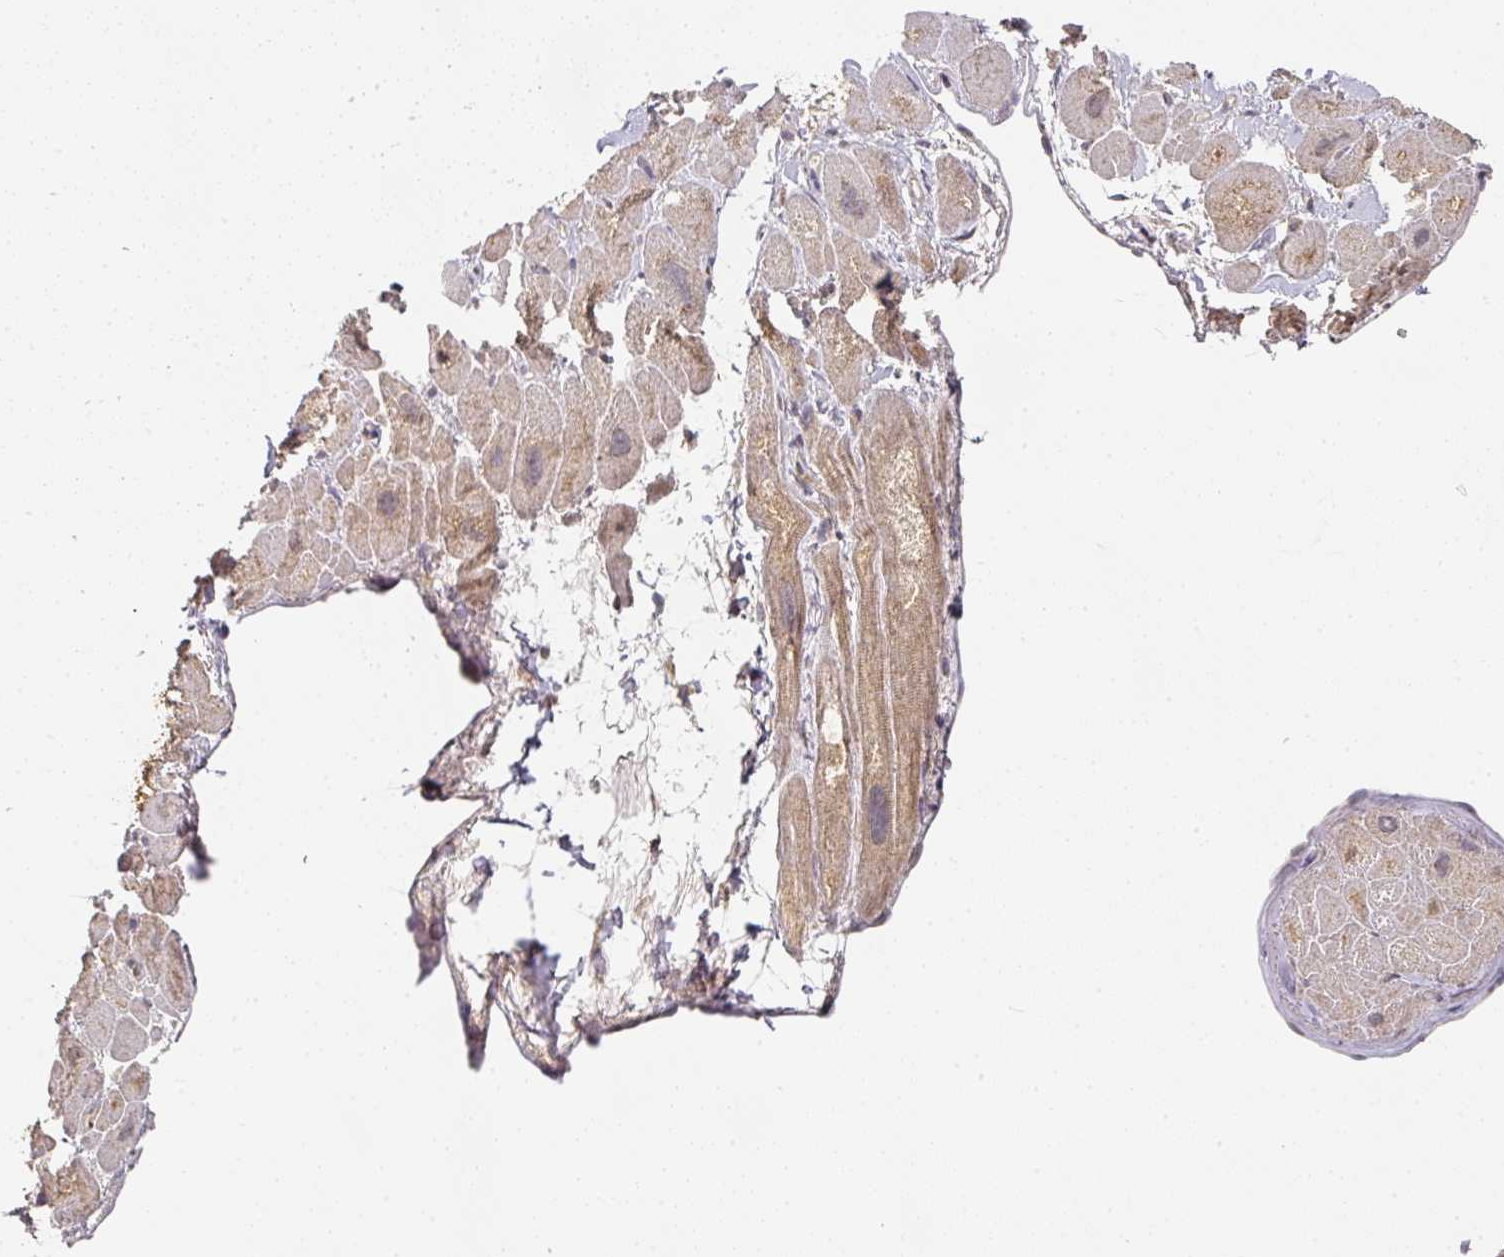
{"staining": {"intensity": "moderate", "quantity": "25%-75%", "location": "cytoplasmic/membranous"}, "tissue": "heart muscle", "cell_type": "Cardiomyocytes", "image_type": "normal", "snomed": [{"axis": "morphology", "description": "Normal tissue, NOS"}, {"axis": "topography", "description": "Heart"}], "caption": "Brown immunohistochemical staining in benign heart muscle demonstrates moderate cytoplasmic/membranous expression in about 25%-75% of cardiomyocytes. Nuclei are stained in blue.", "gene": "EXTL3", "patient": {"sex": "male", "age": 49}}